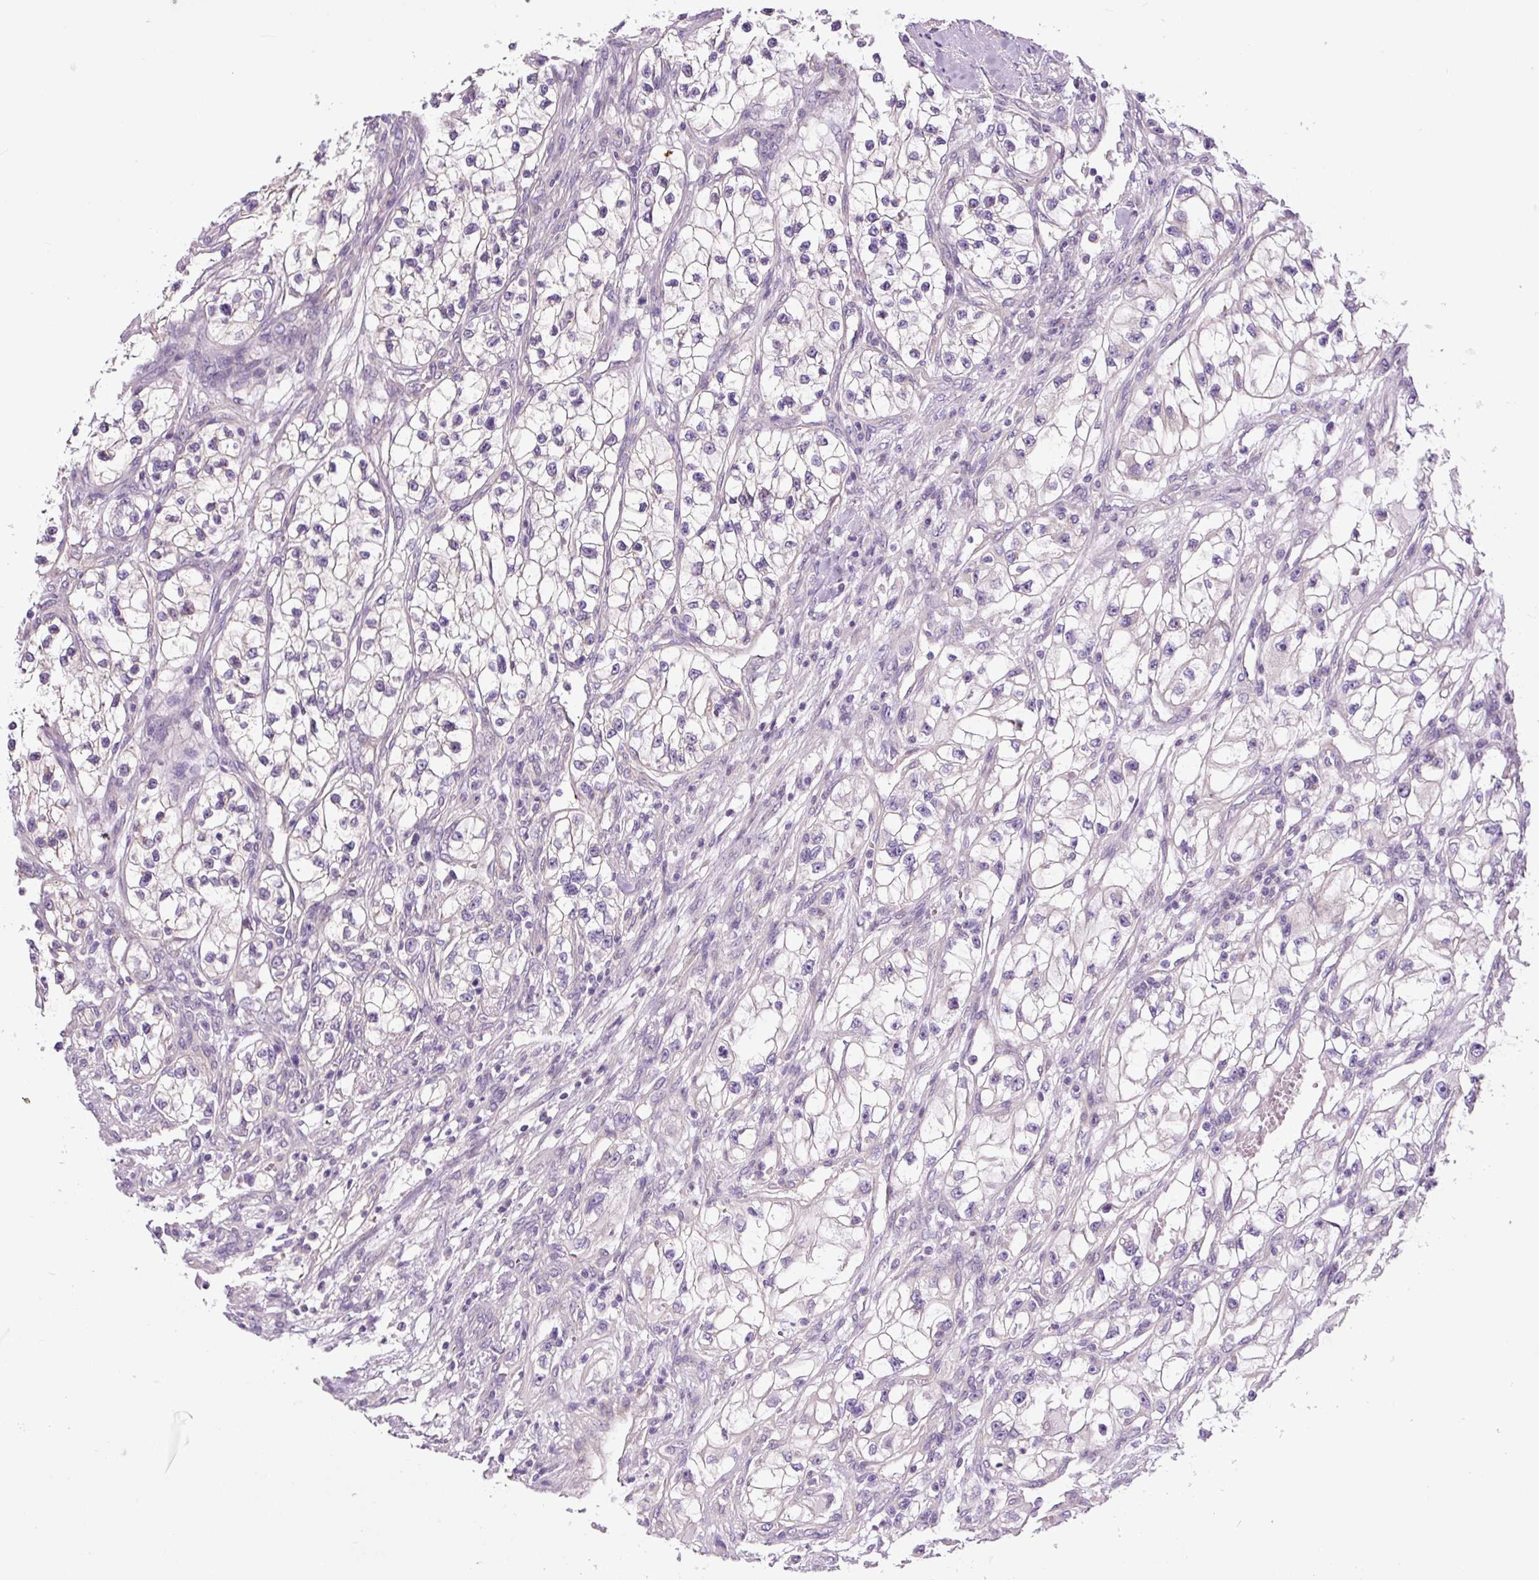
{"staining": {"intensity": "negative", "quantity": "none", "location": "none"}, "tissue": "renal cancer", "cell_type": "Tumor cells", "image_type": "cancer", "snomed": [{"axis": "morphology", "description": "Adenocarcinoma, NOS"}, {"axis": "topography", "description": "Kidney"}], "caption": "Tumor cells show no significant staining in renal cancer (adenocarcinoma). Brightfield microscopy of immunohistochemistry stained with DAB (3,3'-diaminobenzidine) (brown) and hematoxylin (blue), captured at high magnification.", "gene": "GORASP1", "patient": {"sex": "female", "age": 57}}